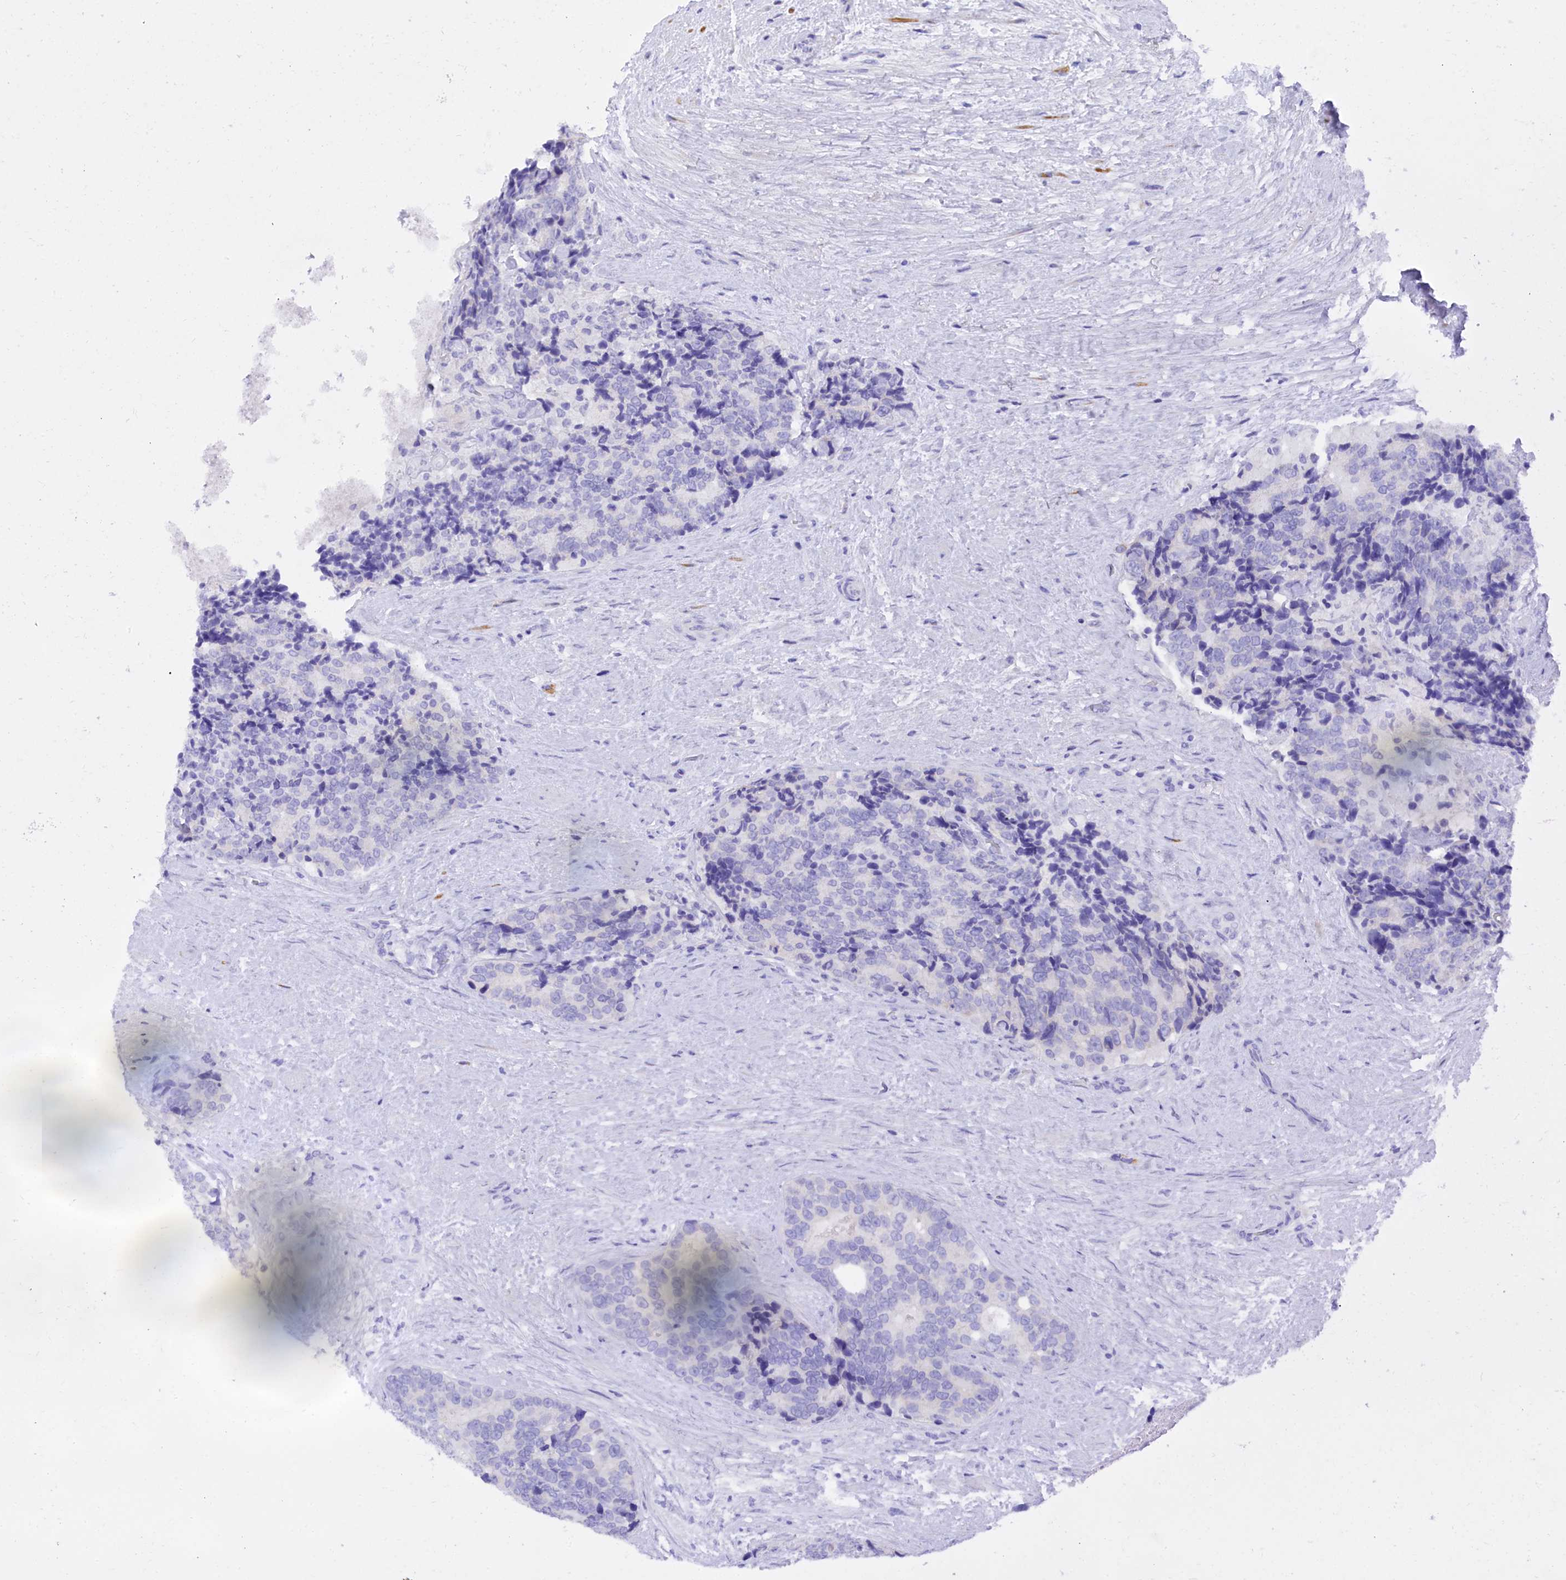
{"staining": {"intensity": "negative", "quantity": "none", "location": "none"}, "tissue": "prostate cancer", "cell_type": "Tumor cells", "image_type": "cancer", "snomed": [{"axis": "morphology", "description": "Adenocarcinoma, High grade"}, {"axis": "topography", "description": "Prostate"}], "caption": "A histopathology image of prostate cancer stained for a protein displays no brown staining in tumor cells.", "gene": "TRIM10", "patient": {"sex": "male", "age": 70}}